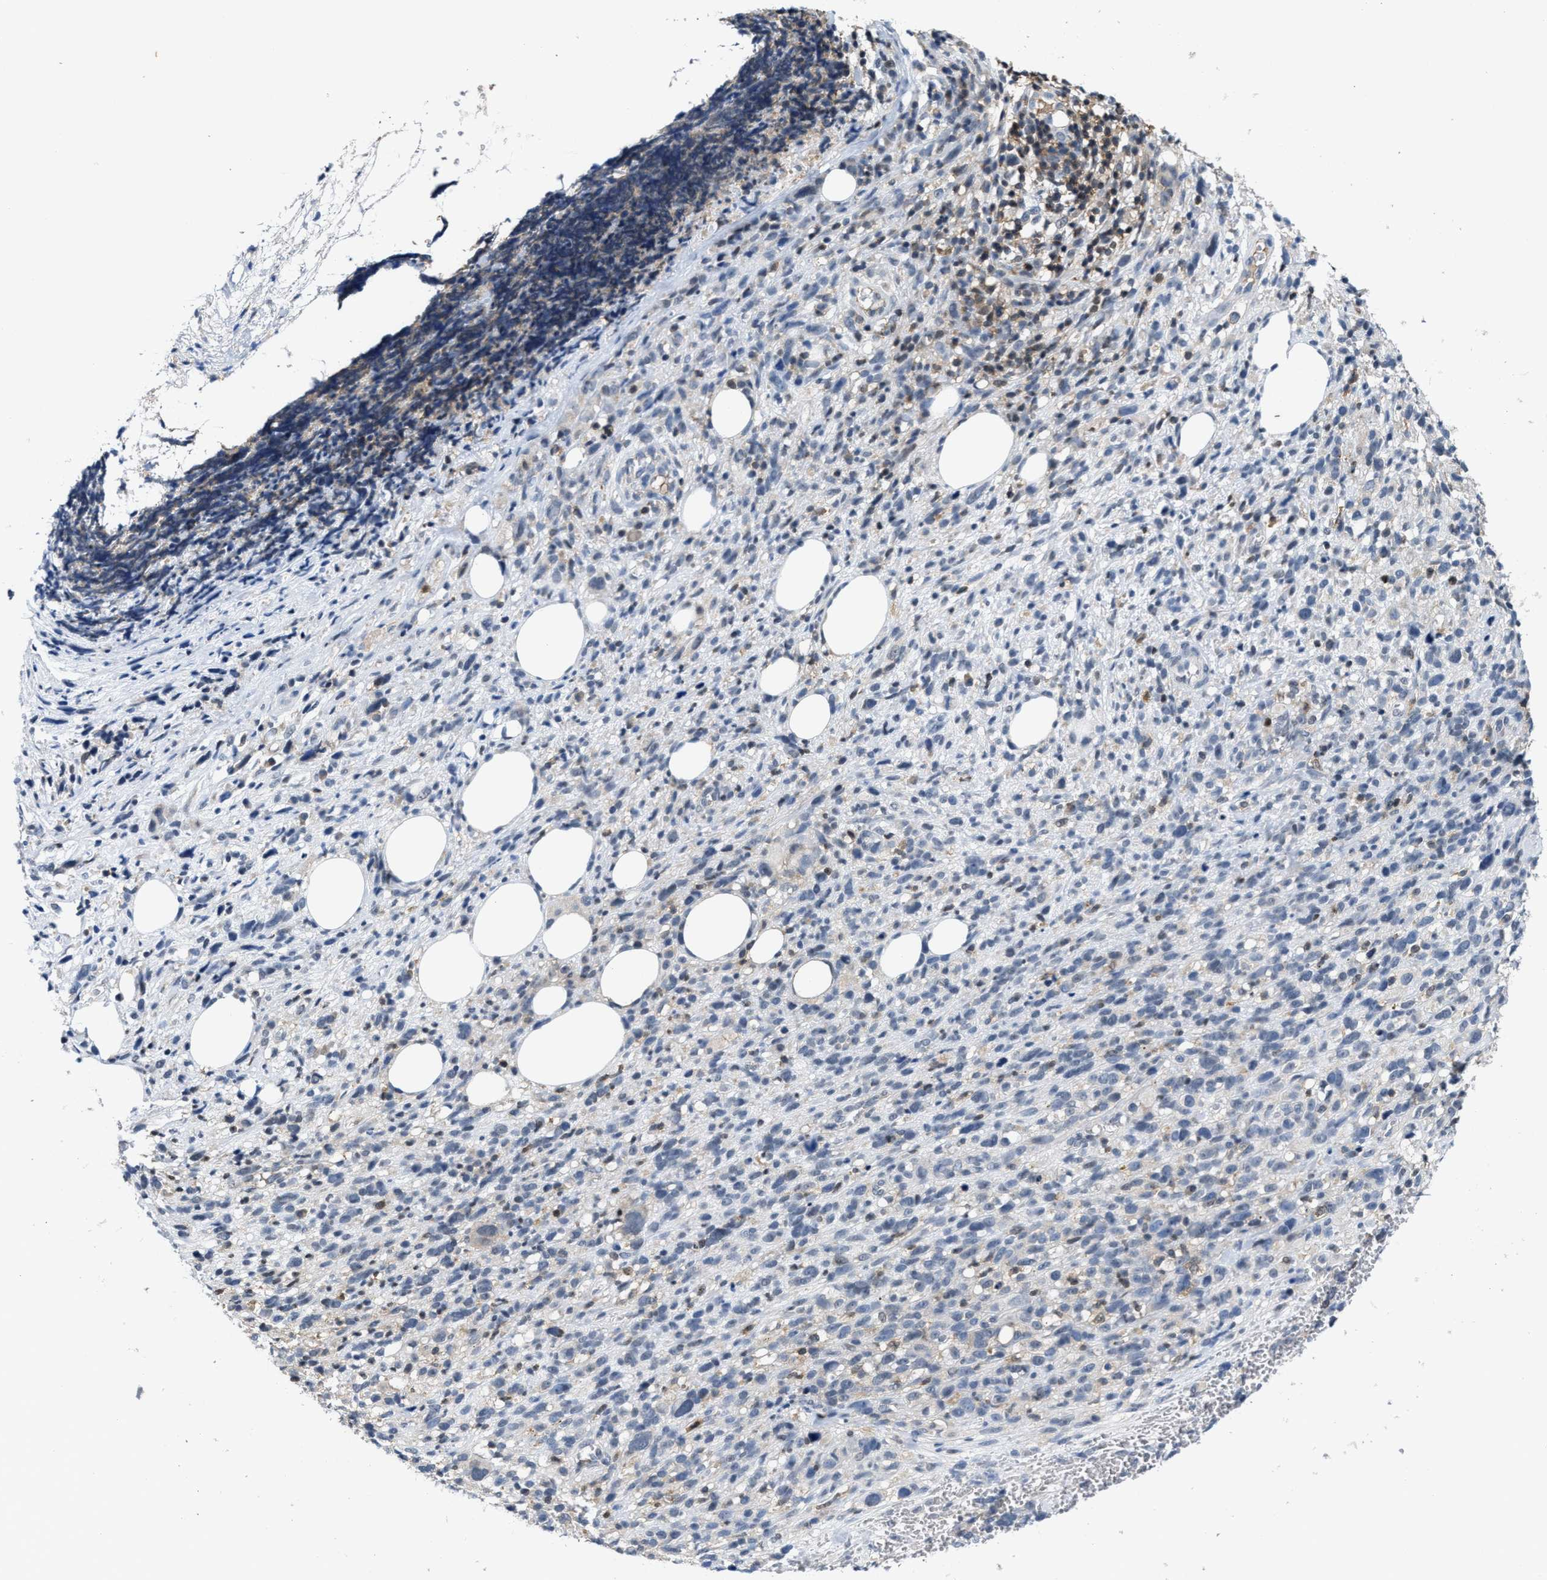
{"staining": {"intensity": "negative", "quantity": "none", "location": "none"}, "tissue": "melanoma", "cell_type": "Tumor cells", "image_type": "cancer", "snomed": [{"axis": "morphology", "description": "Malignant melanoma, NOS"}, {"axis": "topography", "description": "Skin"}], "caption": "Tumor cells are negative for brown protein staining in malignant melanoma.", "gene": "FGD3", "patient": {"sex": "female", "age": 55}}